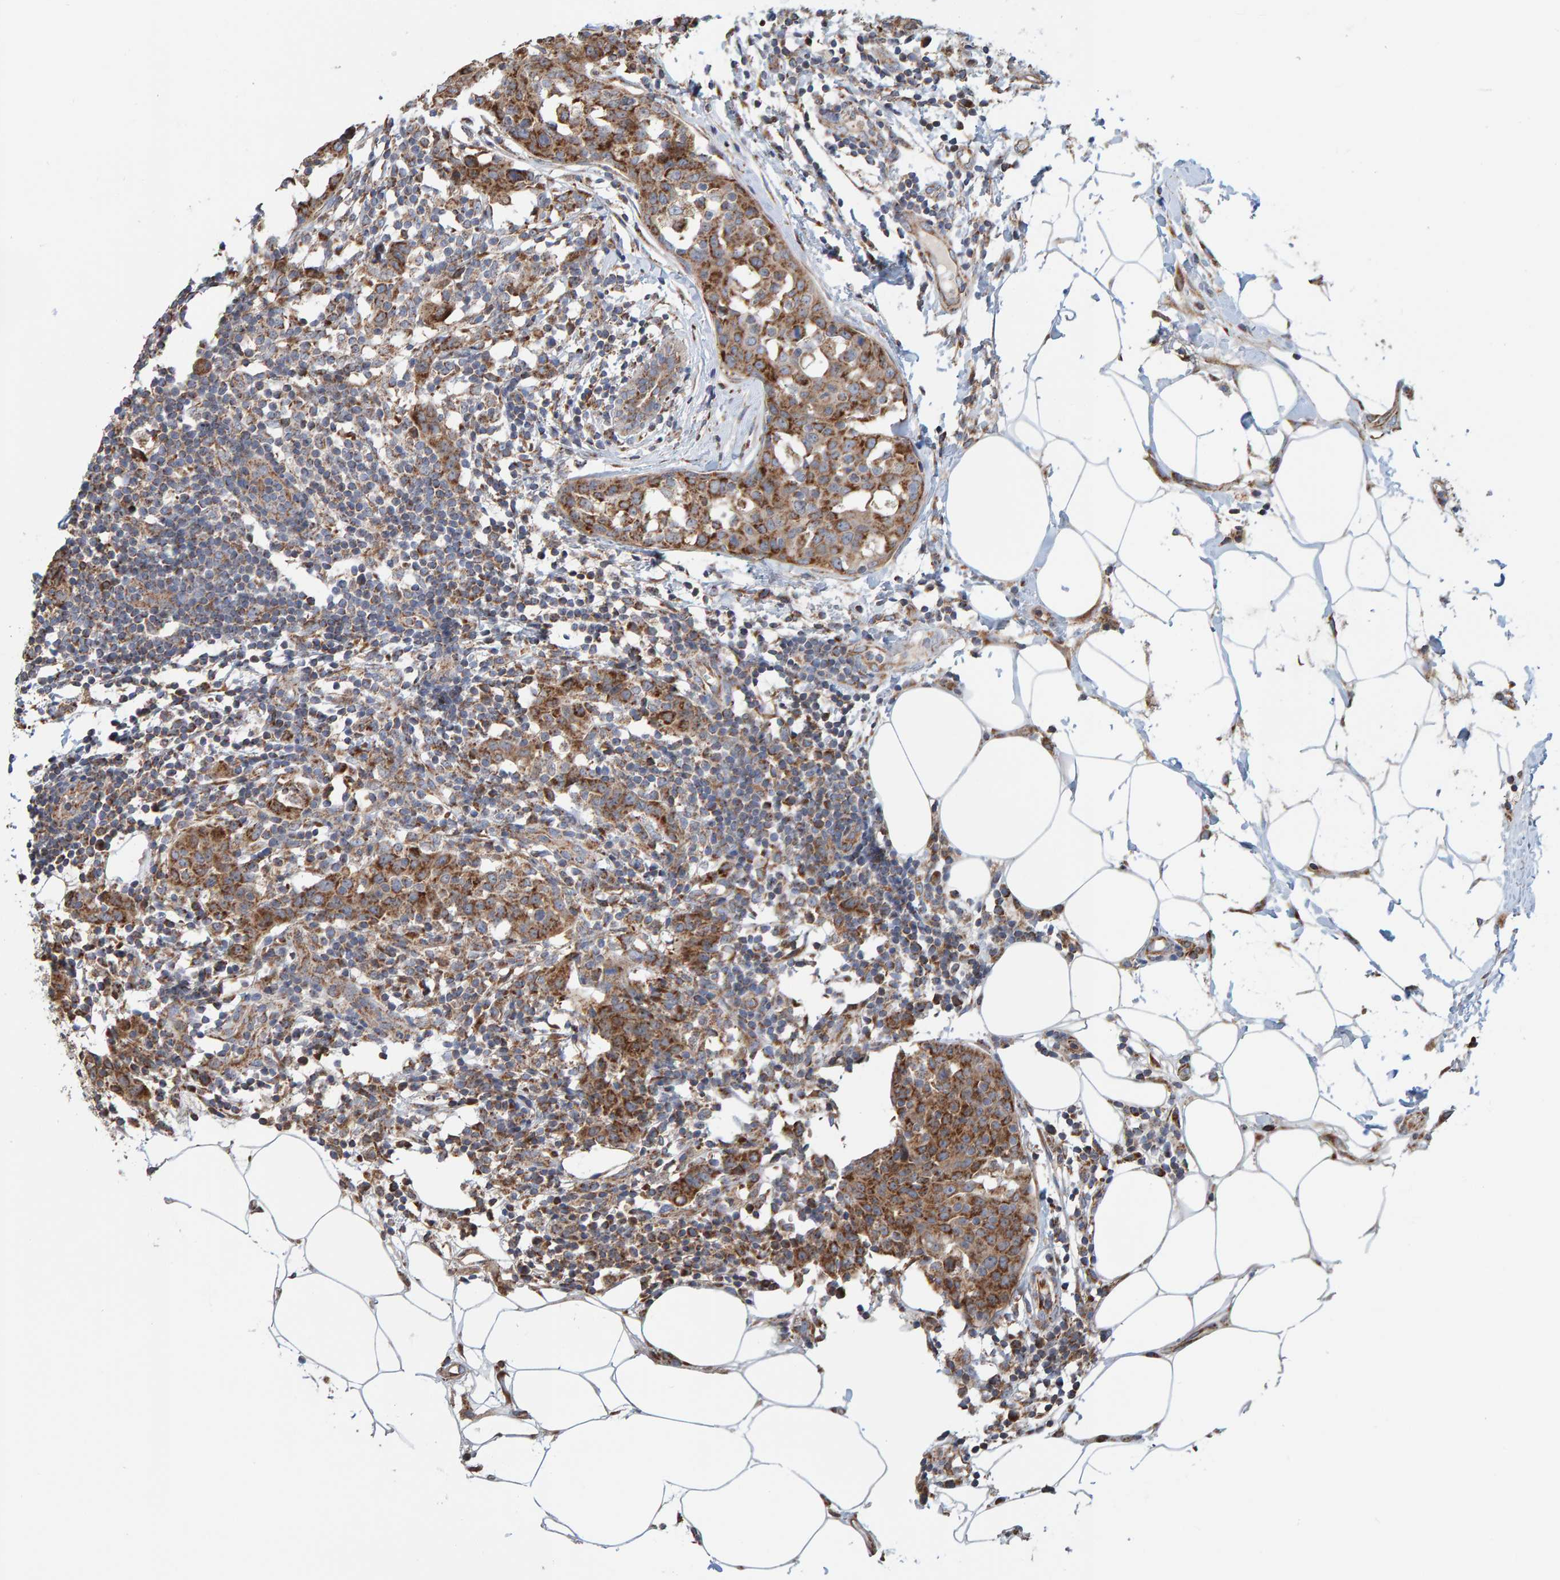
{"staining": {"intensity": "strong", "quantity": ">75%", "location": "cytoplasmic/membranous"}, "tissue": "breast cancer", "cell_type": "Tumor cells", "image_type": "cancer", "snomed": [{"axis": "morphology", "description": "Normal tissue, NOS"}, {"axis": "morphology", "description": "Duct carcinoma"}, {"axis": "topography", "description": "Breast"}], "caption": "IHC micrograph of human breast cancer (intraductal carcinoma) stained for a protein (brown), which exhibits high levels of strong cytoplasmic/membranous staining in about >75% of tumor cells.", "gene": "MRPL45", "patient": {"sex": "female", "age": 37}}